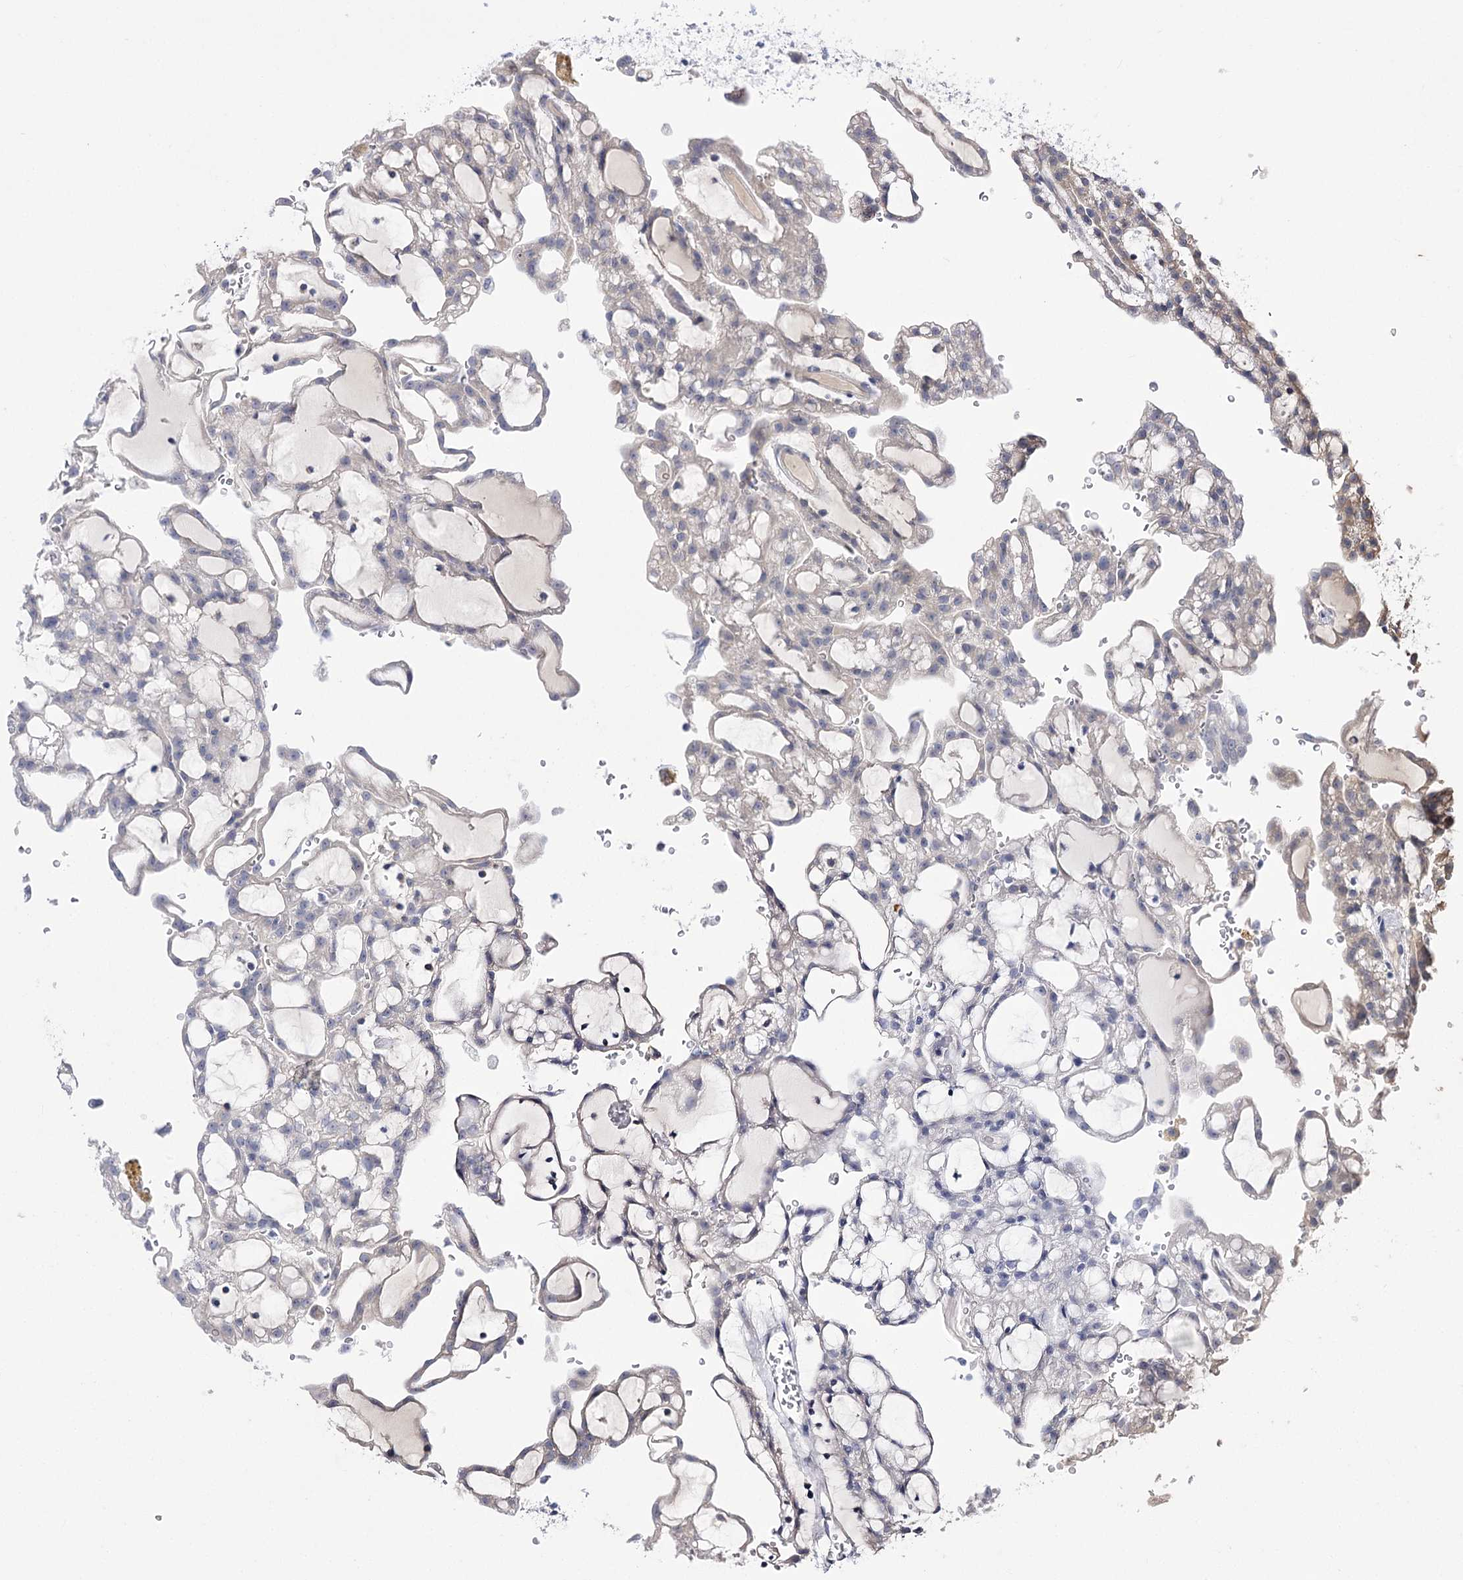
{"staining": {"intensity": "negative", "quantity": "none", "location": "none"}, "tissue": "renal cancer", "cell_type": "Tumor cells", "image_type": "cancer", "snomed": [{"axis": "morphology", "description": "Adenocarcinoma, NOS"}, {"axis": "topography", "description": "Kidney"}], "caption": "IHC of human renal cancer (adenocarcinoma) displays no expression in tumor cells. (Stains: DAB (3,3'-diaminobenzidine) immunohistochemistry (IHC) with hematoxylin counter stain, Microscopy: brightfield microscopy at high magnification).", "gene": "HELT", "patient": {"sex": "male", "age": 63}}